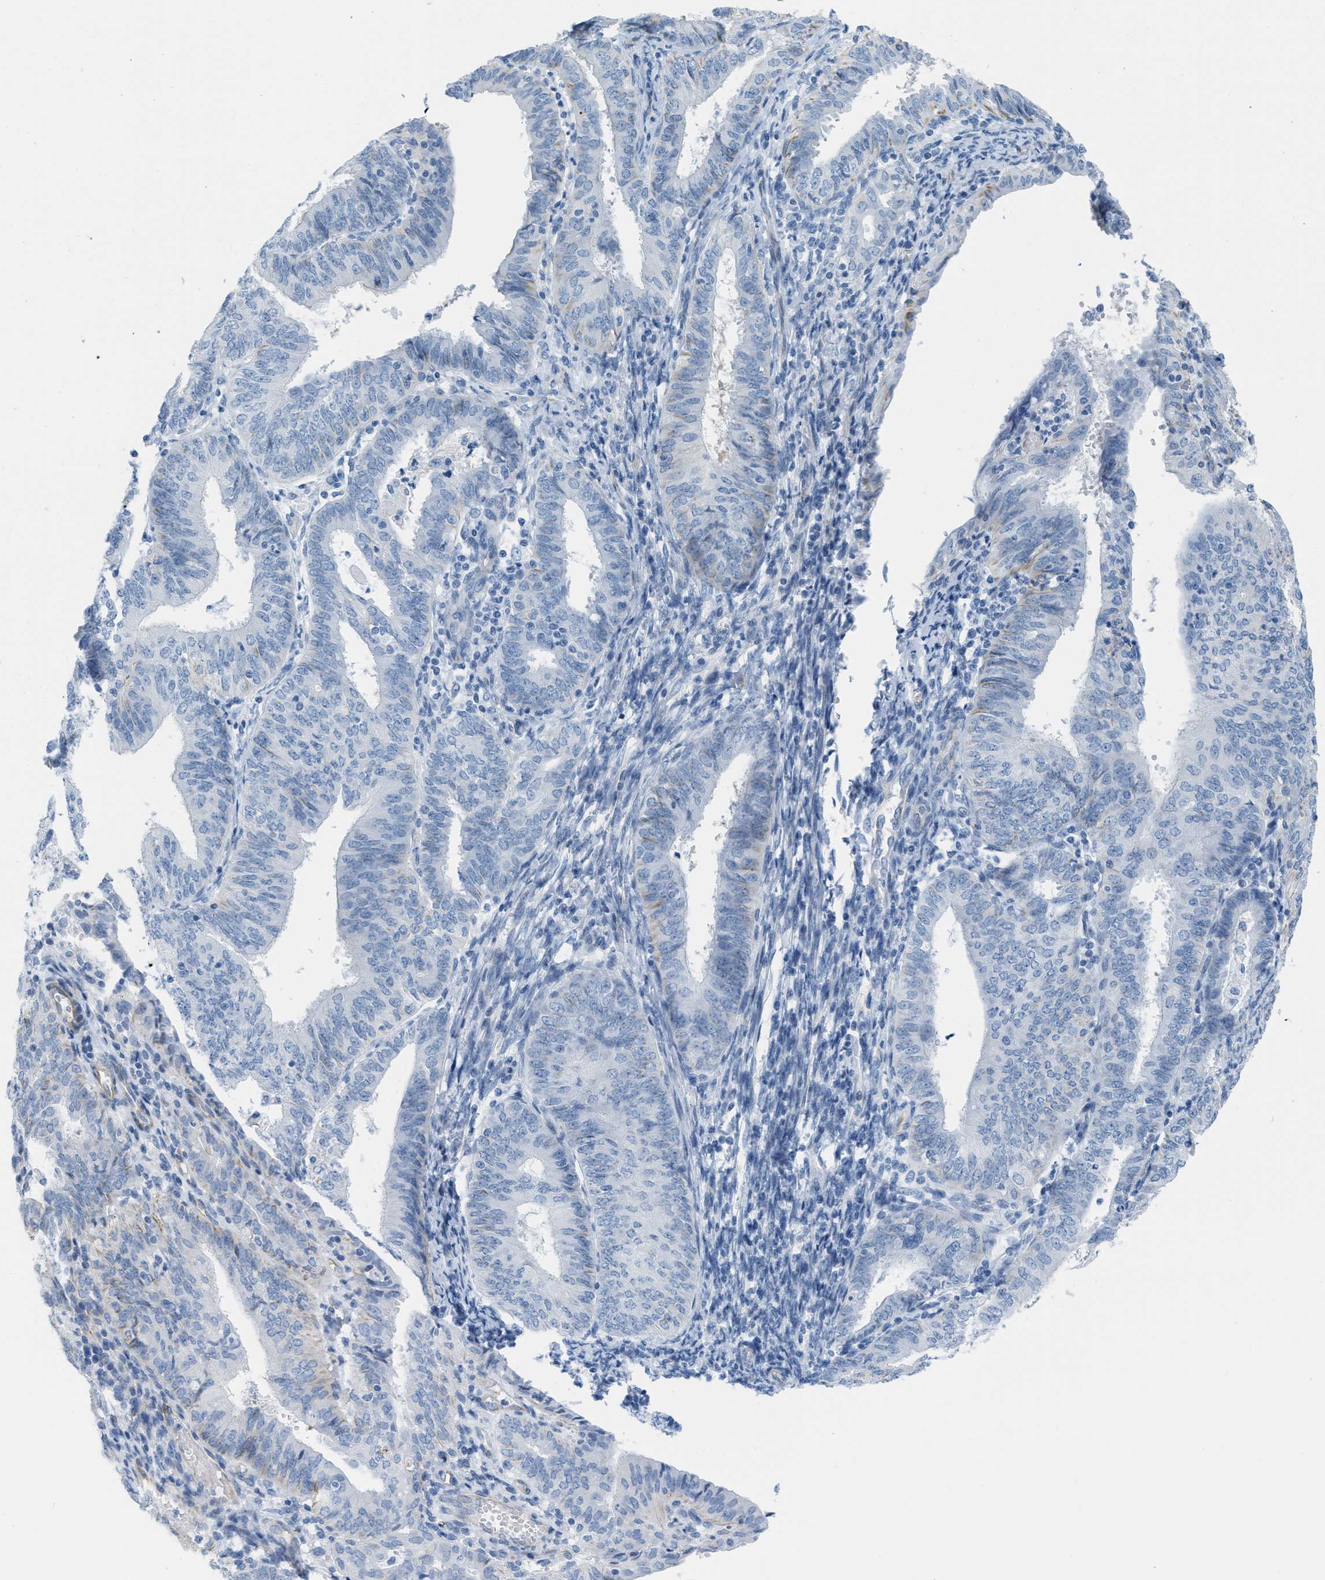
{"staining": {"intensity": "negative", "quantity": "none", "location": "none"}, "tissue": "endometrial cancer", "cell_type": "Tumor cells", "image_type": "cancer", "snomed": [{"axis": "morphology", "description": "Adenocarcinoma, NOS"}, {"axis": "topography", "description": "Endometrium"}], "caption": "Immunohistochemistry of human endometrial cancer (adenocarcinoma) demonstrates no staining in tumor cells. (Brightfield microscopy of DAB (3,3'-diaminobenzidine) immunohistochemistry (IHC) at high magnification).", "gene": "SLC12A1", "patient": {"sex": "female", "age": 58}}